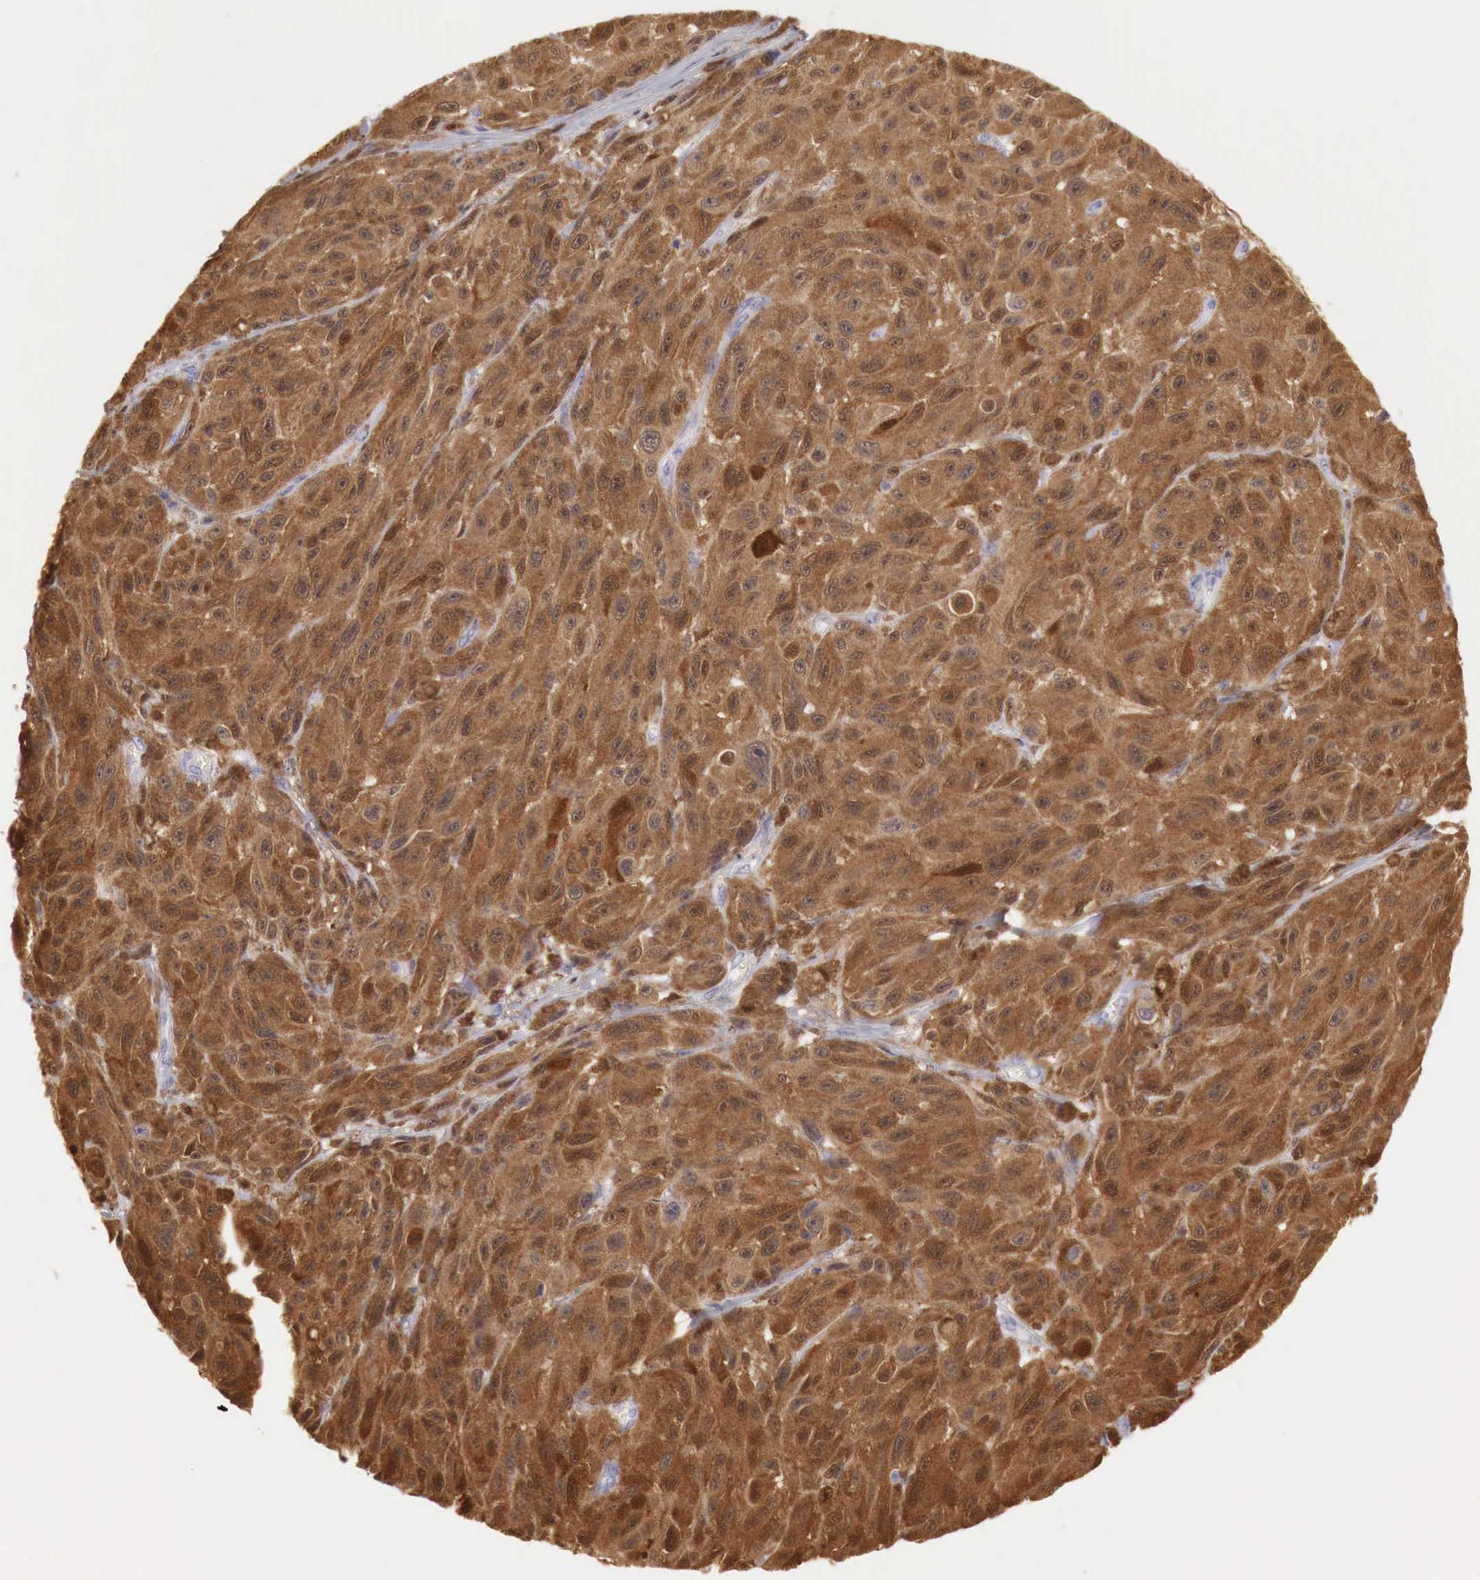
{"staining": {"intensity": "strong", "quantity": ">75%", "location": "cytoplasmic/membranous"}, "tissue": "melanoma", "cell_type": "Tumor cells", "image_type": "cancer", "snomed": [{"axis": "morphology", "description": "Malignant melanoma, NOS"}, {"axis": "topography", "description": "Skin"}], "caption": "Melanoma tissue reveals strong cytoplasmic/membranous positivity in about >75% of tumor cells The staining was performed using DAB (3,3'-diaminobenzidine), with brown indicating positive protein expression. Nuclei are stained blue with hematoxylin.", "gene": "RENBP", "patient": {"sex": "male", "age": 70}}